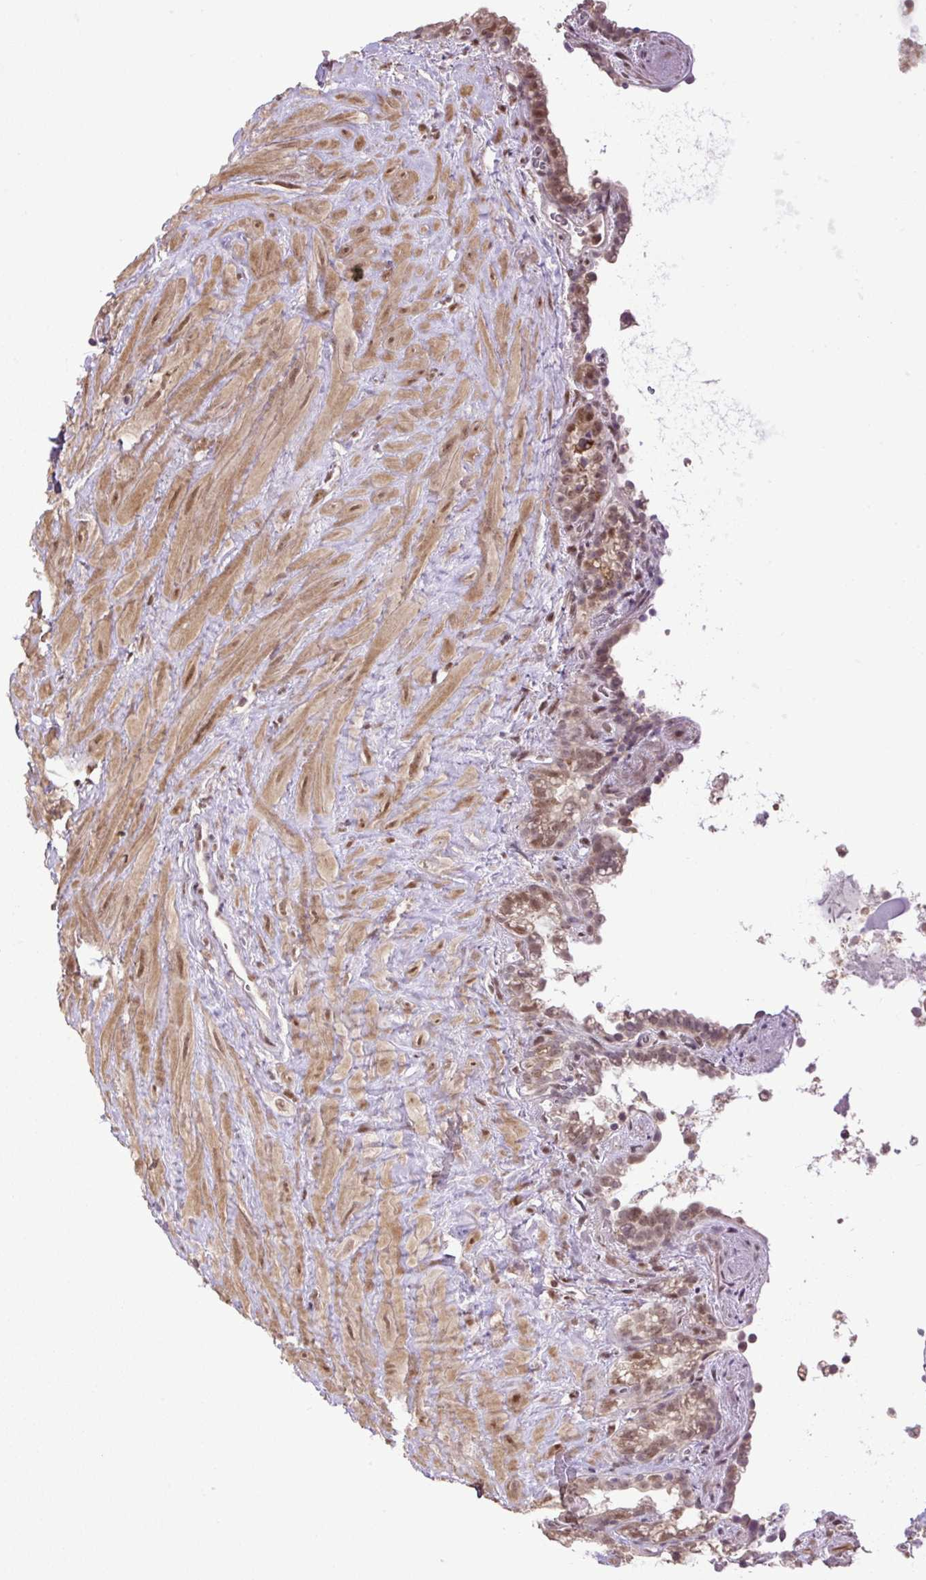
{"staining": {"intensity": "moderate", "quantity": "25%-75%", "location": "nuclear"}, "tissue": "seminal vesicle", "cell_type": "Glandular cells", "image_type": "normal", "snomed": [{"axis": "morphology", "description": "Normal tissue, NOS"}, {"axis": "topography", "description": "Seminal veicle"}], "caption": "Immunohistochemistry of unremarkable human seminal vesicle displays medium levels of moderate nuclear positivity in about 25%-75% of glandular cells.", "gene": "KPNA1", "patient": {"sex": "male", "age": 76}}